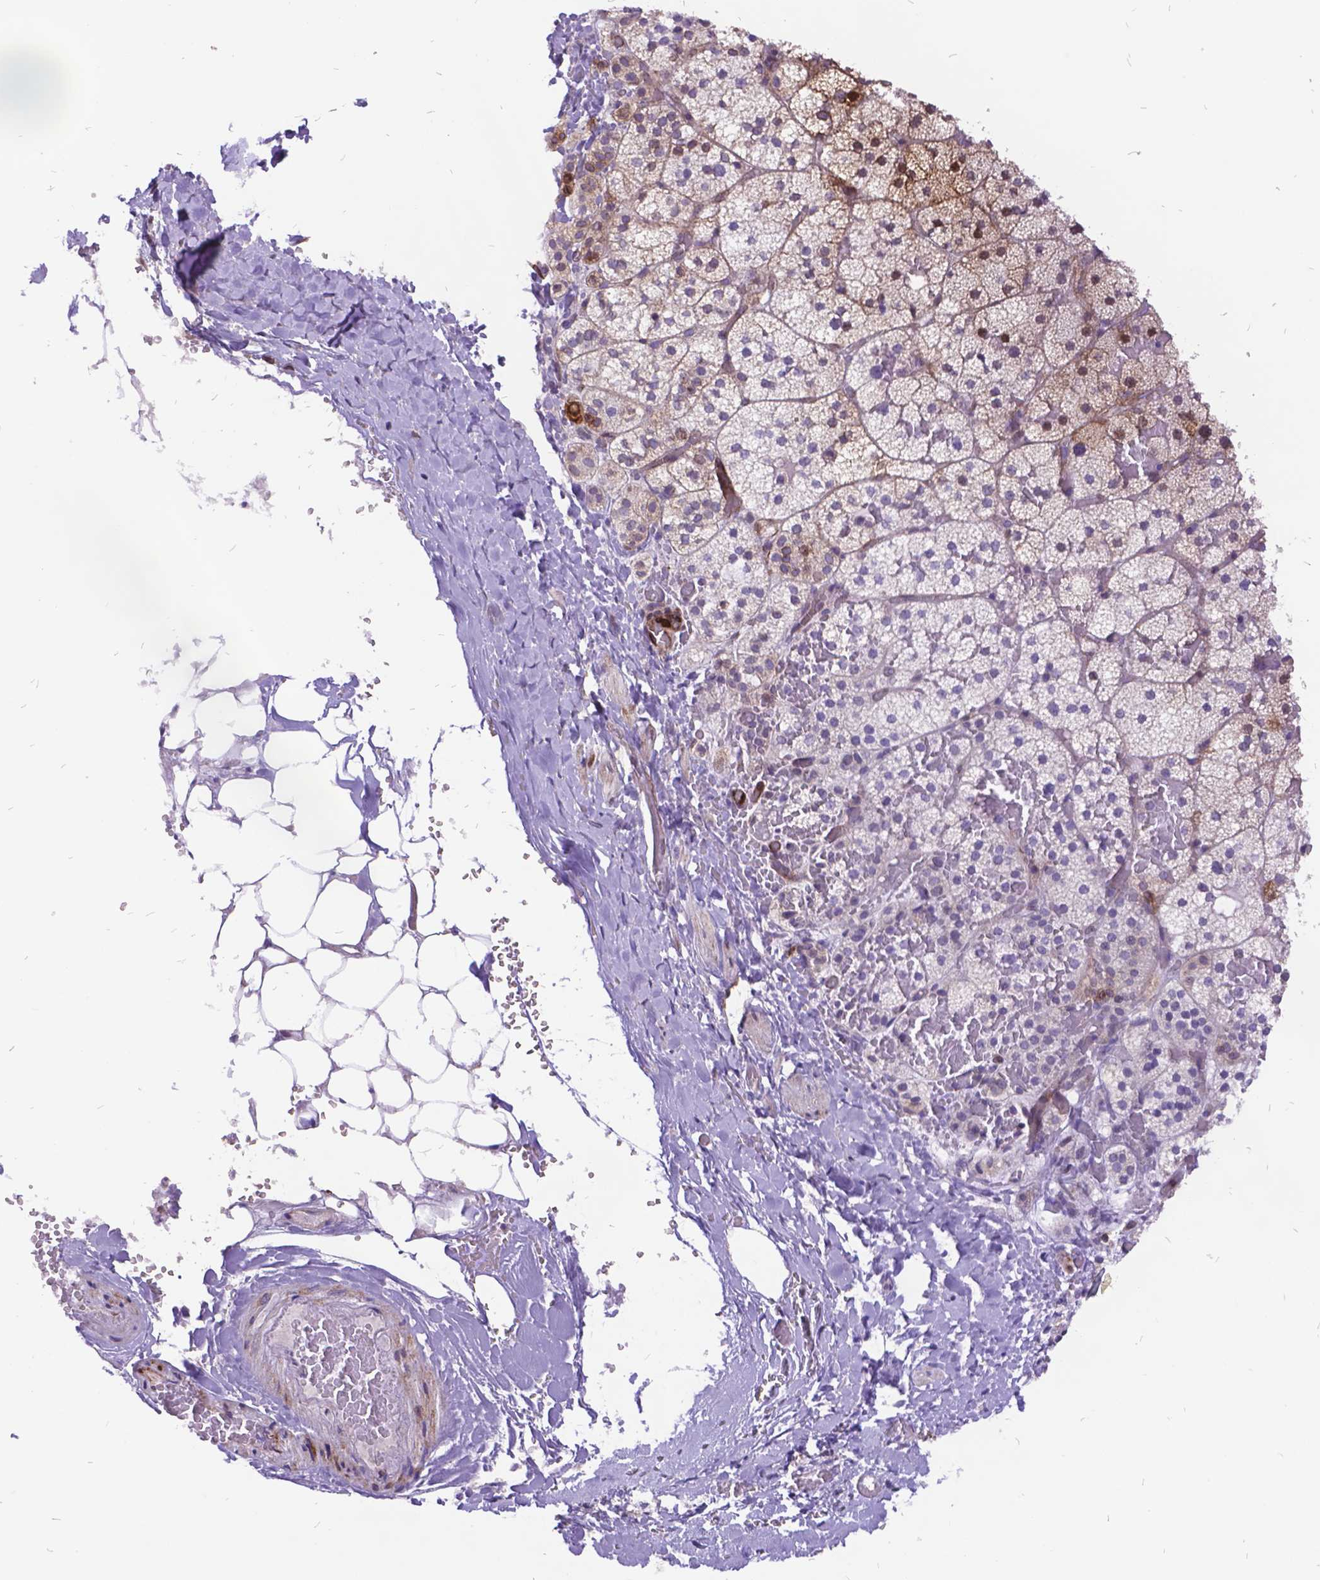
{"staining": {"intensity": "strong", "quantity": "25%-75%", "location": "cytoplasmic/membranous"}, "tissue": "adrenal gland", "cell_type": "Glandular cells", "image_type": "normal", "snomed": [{"axis": "morphology", "description": "Normal tissue, NOS"}, {"axis": "topography", "description": "Adrenal gland"}], "caption": "This is an image of immunohistochemistry (IHC) staining of normal adrenal gland, which shows strong expression in the cytoplasmic/membranous of glandular cells.", "gene": "GRB7", "patient": {"sex": "male", "age": 53}}